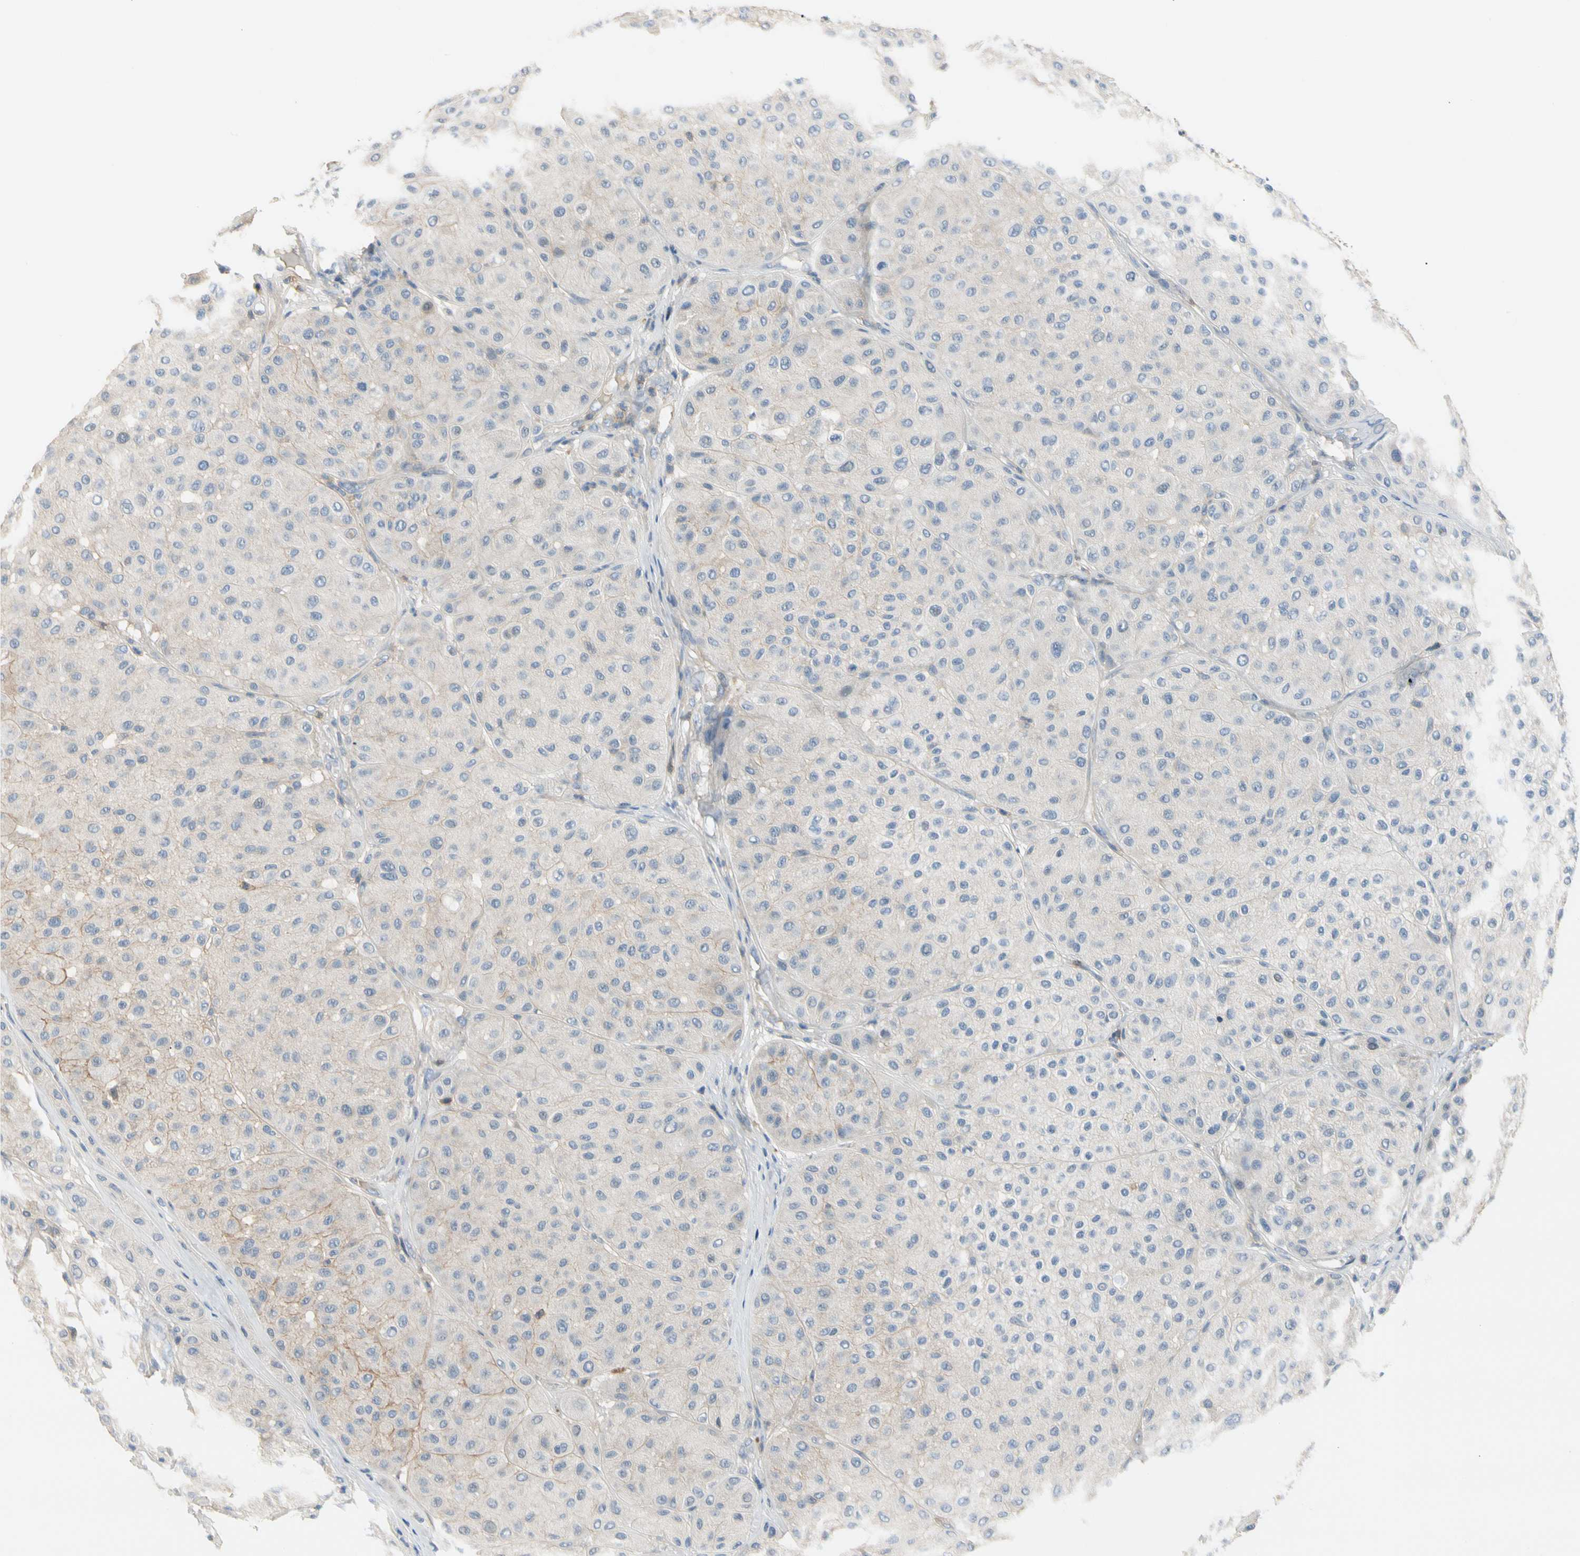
{"staining": {"intensity": "weak", "quantity": ">75%", "location": "cytoplasmic/membranous"}, "tissue": "melanoma", "cell_type": "Tumor cells", "image_type": "cancer", "snomed": [{"axis": "morphology", "description": "Normal tissue, NOS"}, {"axis": "morphology", "description": "Malignant melanoma, Metastatic site"}, {"axis": "topography", "description": "Skin"}], "caption": "Melanoma stained for a protein (brown) exhibits weak cytoplasmic/membranous positive expression in about >75% of tumor cells.", "gene": "TNFRSF18", "patient": {"sex": "male", "age": 41}}